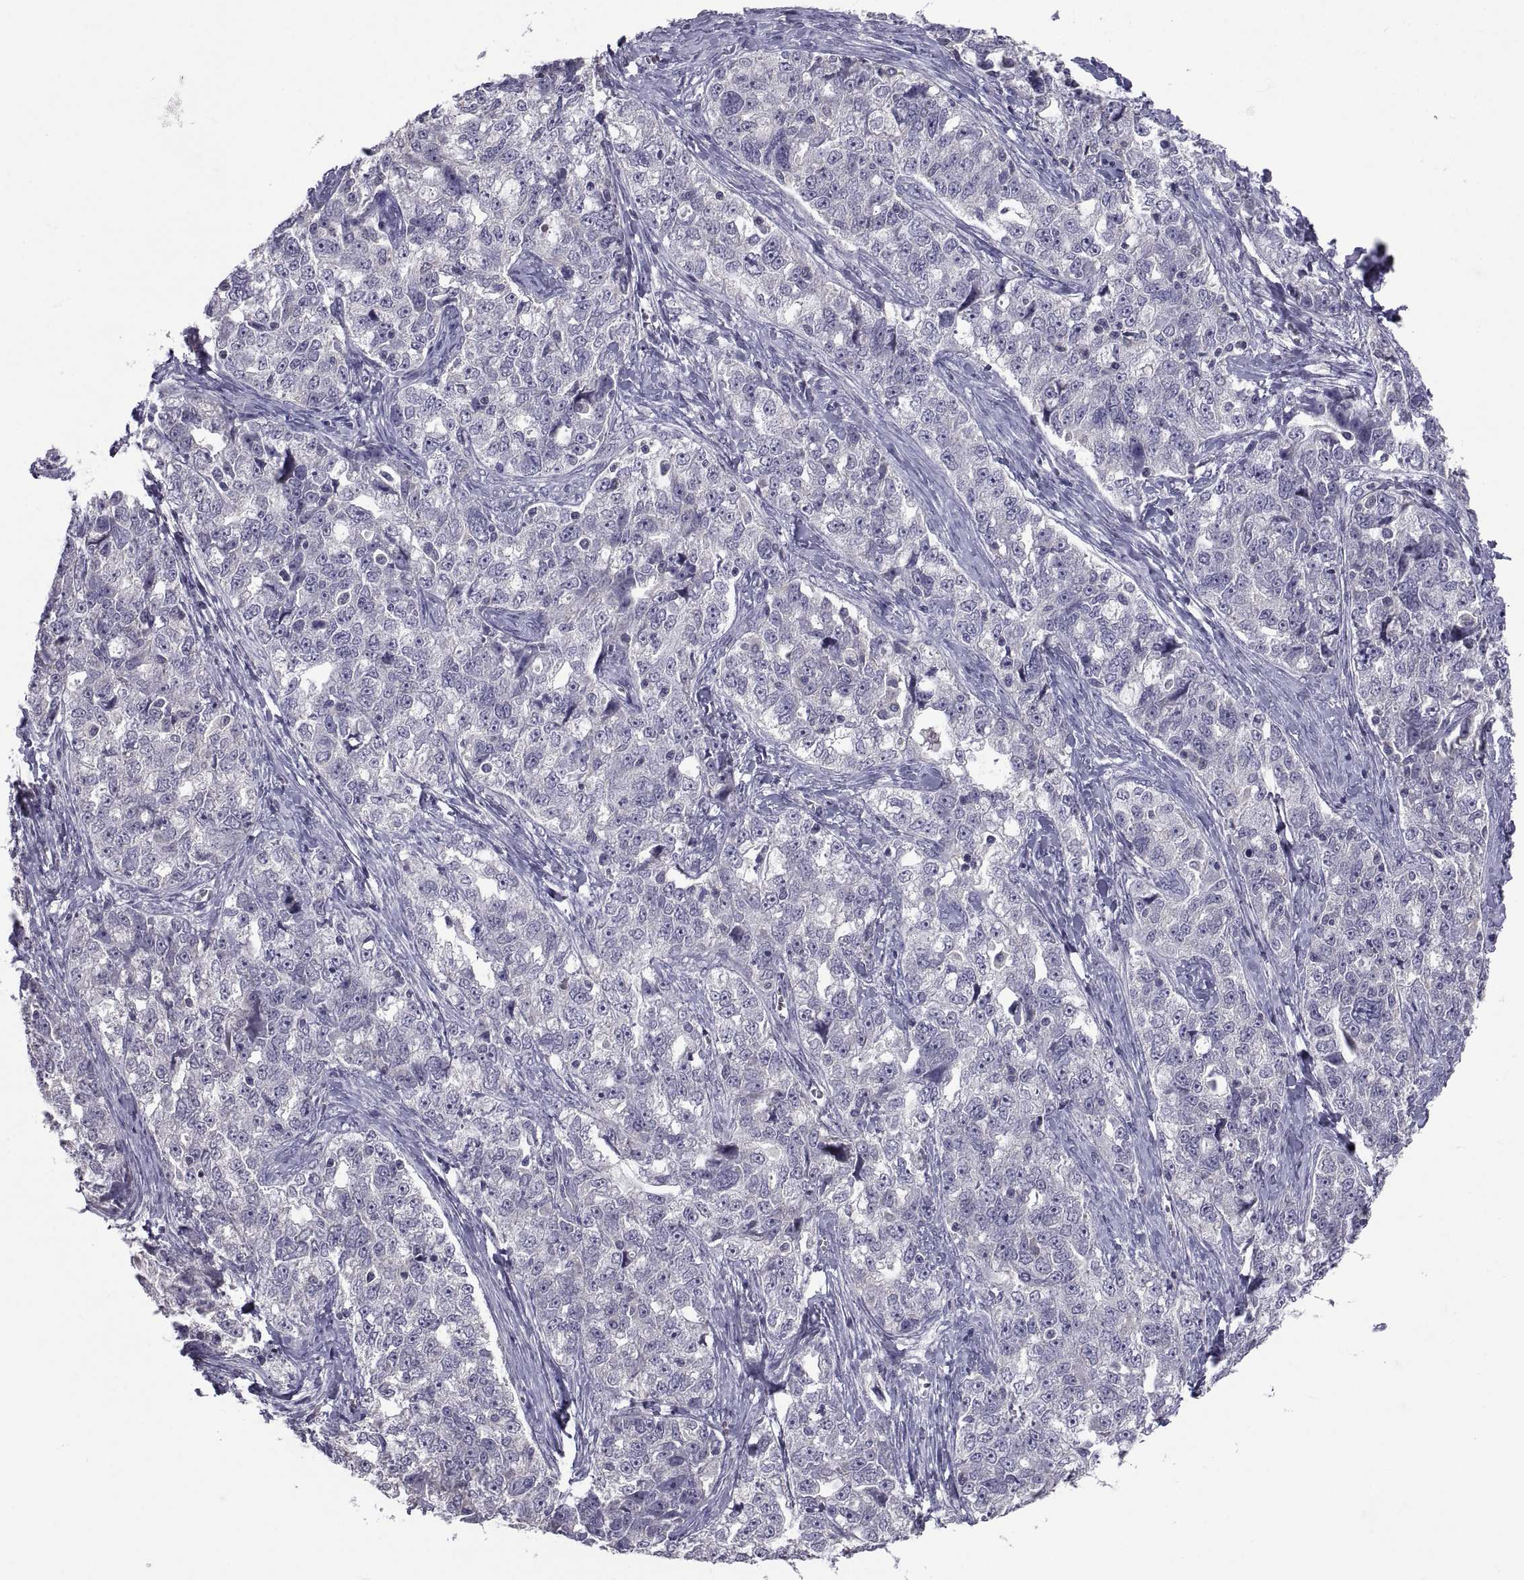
{"staining": {"intensity": "negative", "quantity": "none", "location": "none"}, "tissue": "ovarian cancer", "cell_type": "Tumor cells", "image_type": "cancer", "snomed": [{"axis": "morphology", "description": "Cystadenocarcinoma, serous, NOS"}, {"axis": "topography", "description": "Ovary"}], "caption": "An immunohistochemistry micrograph of ovarian cancer (serous cystadenocarcinoma) is shown. There is no staining in tumor cells of ovarian cancer (serous cystadenocarcinoma). Brightfield microscopy of immunohistochemistry stained with DAB (3,3'-diaminobenzidine) (brown) and hematoxylin (blue), captured at high magnification.", "gene": "NPTX2", "patient": {"sex": "female", "age": 51}}